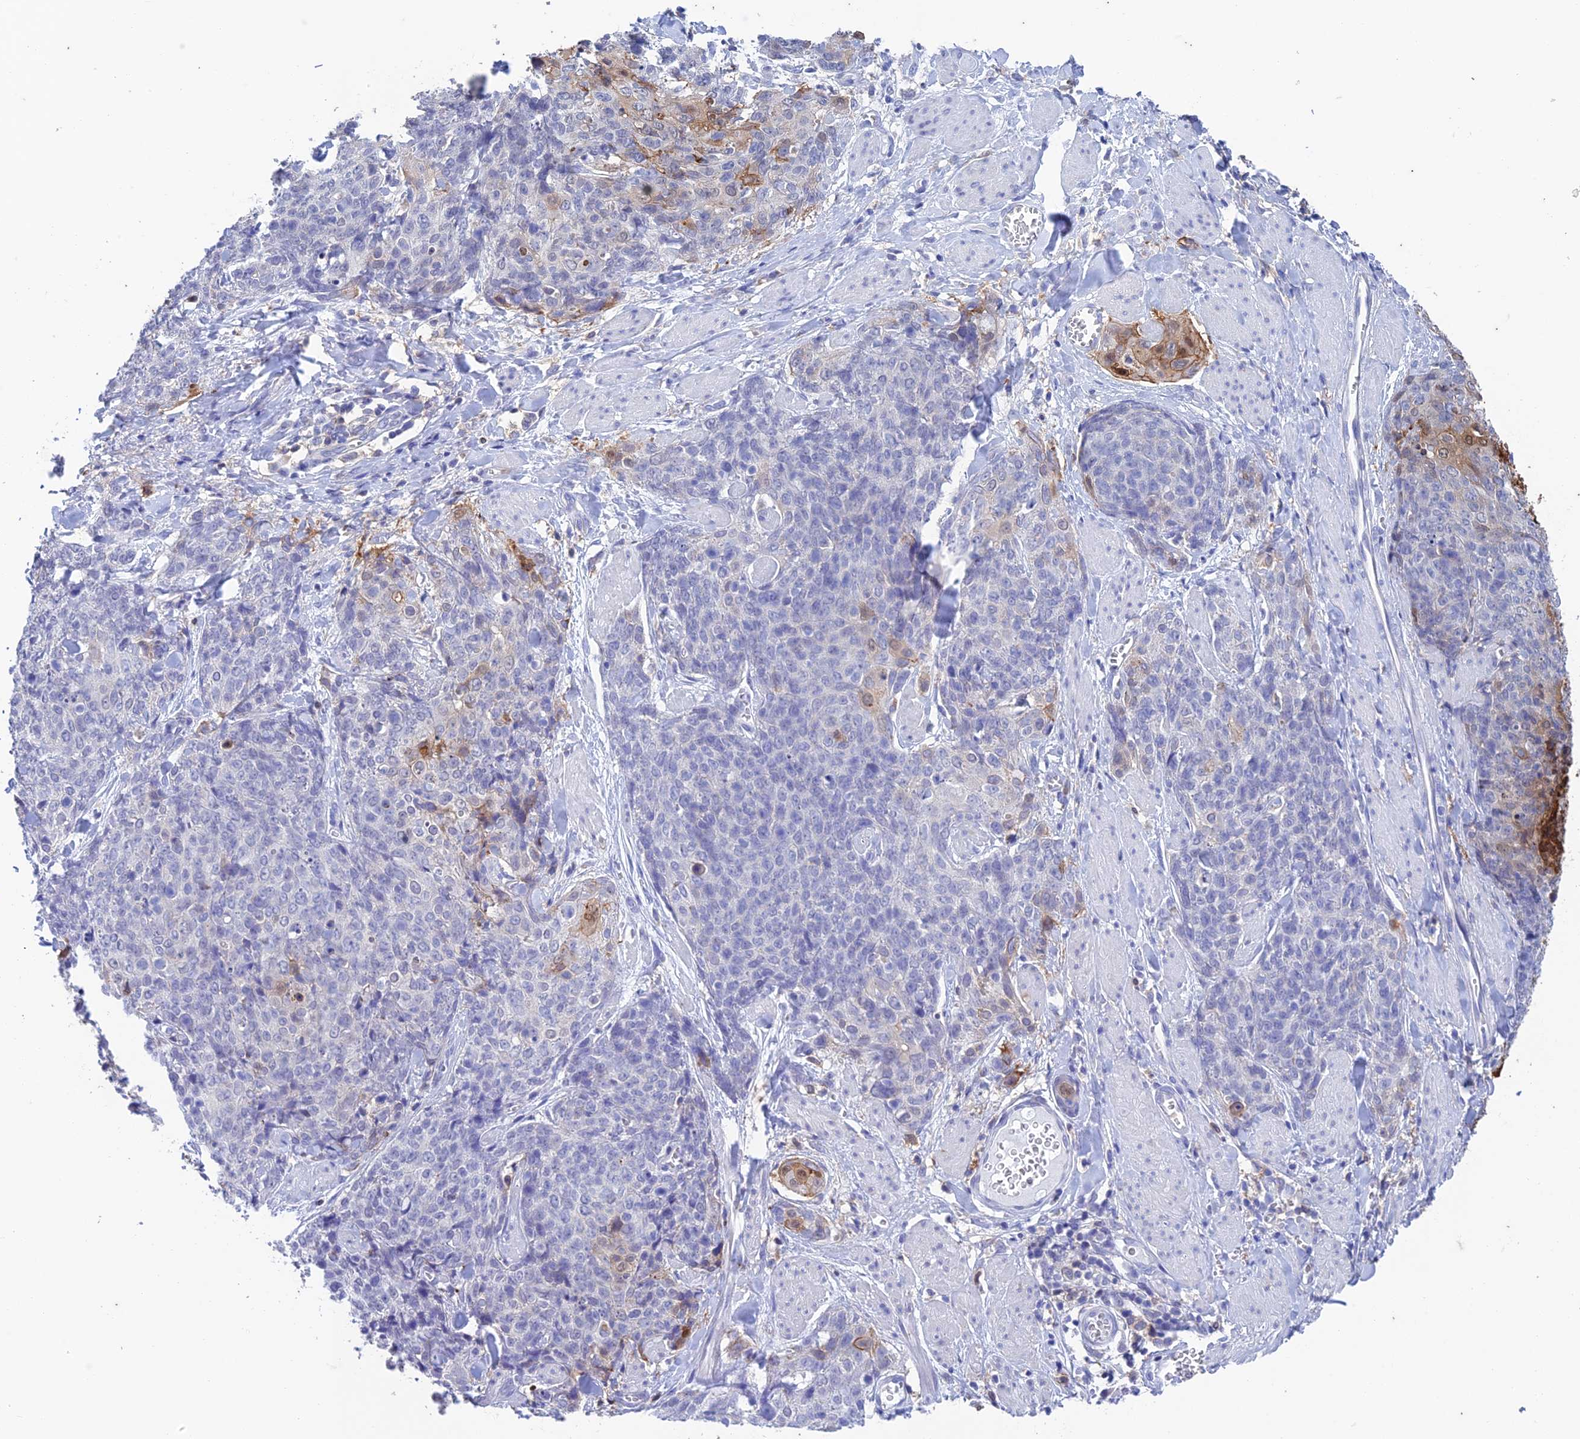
{"staining": {"intensity": "moderate", "quantity": "<25%", "location": "cytoplasmic/membranous,nuclear"}, "tissue": "skin cancer", "cell_type": "Tumor cells", "image_type": "cancer", "snomed": [{"axis": "morphology", "description": "Squamous cell carcinoma, NOS"}, {"axis": "topography", "description": "Skin"}, {"axis": "topography", "description": "Vulva"}], "caption": "A micrograph showing moderate cytoplasmic/membranous and nuclear staining in approximately <25% of tumor cells in skin cancer, as visualized by brown immunohistochemical staining.", "gene": "FGF7", "patient": {"sex": "female", "age": 85}}